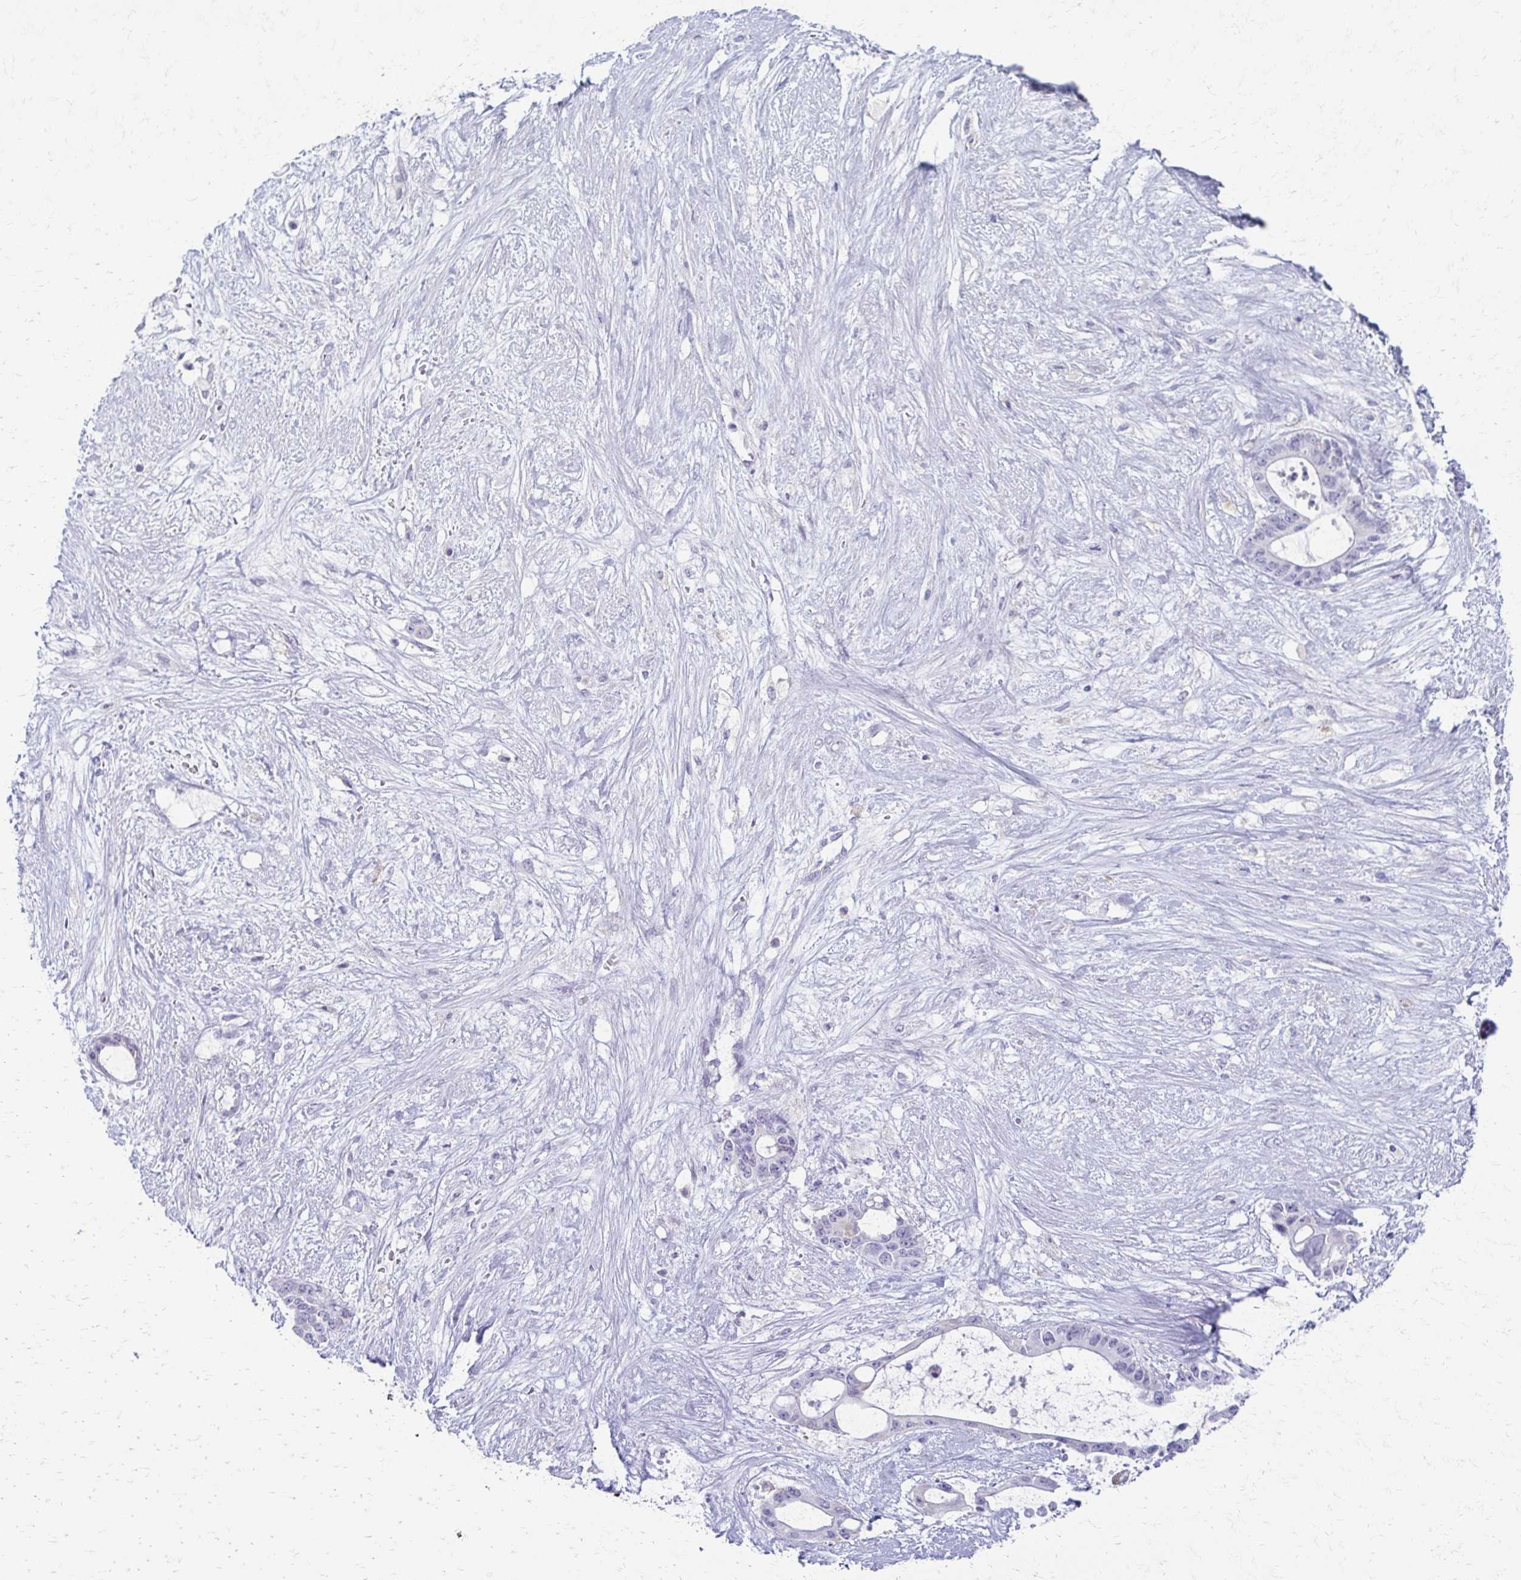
{"staining": {"intensity": "negative", "quantity": "none", "location": "none"}, "tissue": "liver cancer", "cell_type": "Tumor cells", "image_type": "cancer", "snomed": [{"axis": "morphology", "description": "Normal tissue, NOS"}, {"axis": "morphology", "description": "Cholangiocarcinoma"}, {"axis": "topography", "description": "Liver"}, {"axis": "topography", "description": "Peripheral nerve tissue"}], "caption": "Tumor cells show no significant protein positivity in liver cancer (cholangiocarcinoma).", "gene": "FCGR2B", "patient": {"sex": "female", "age": 73}}